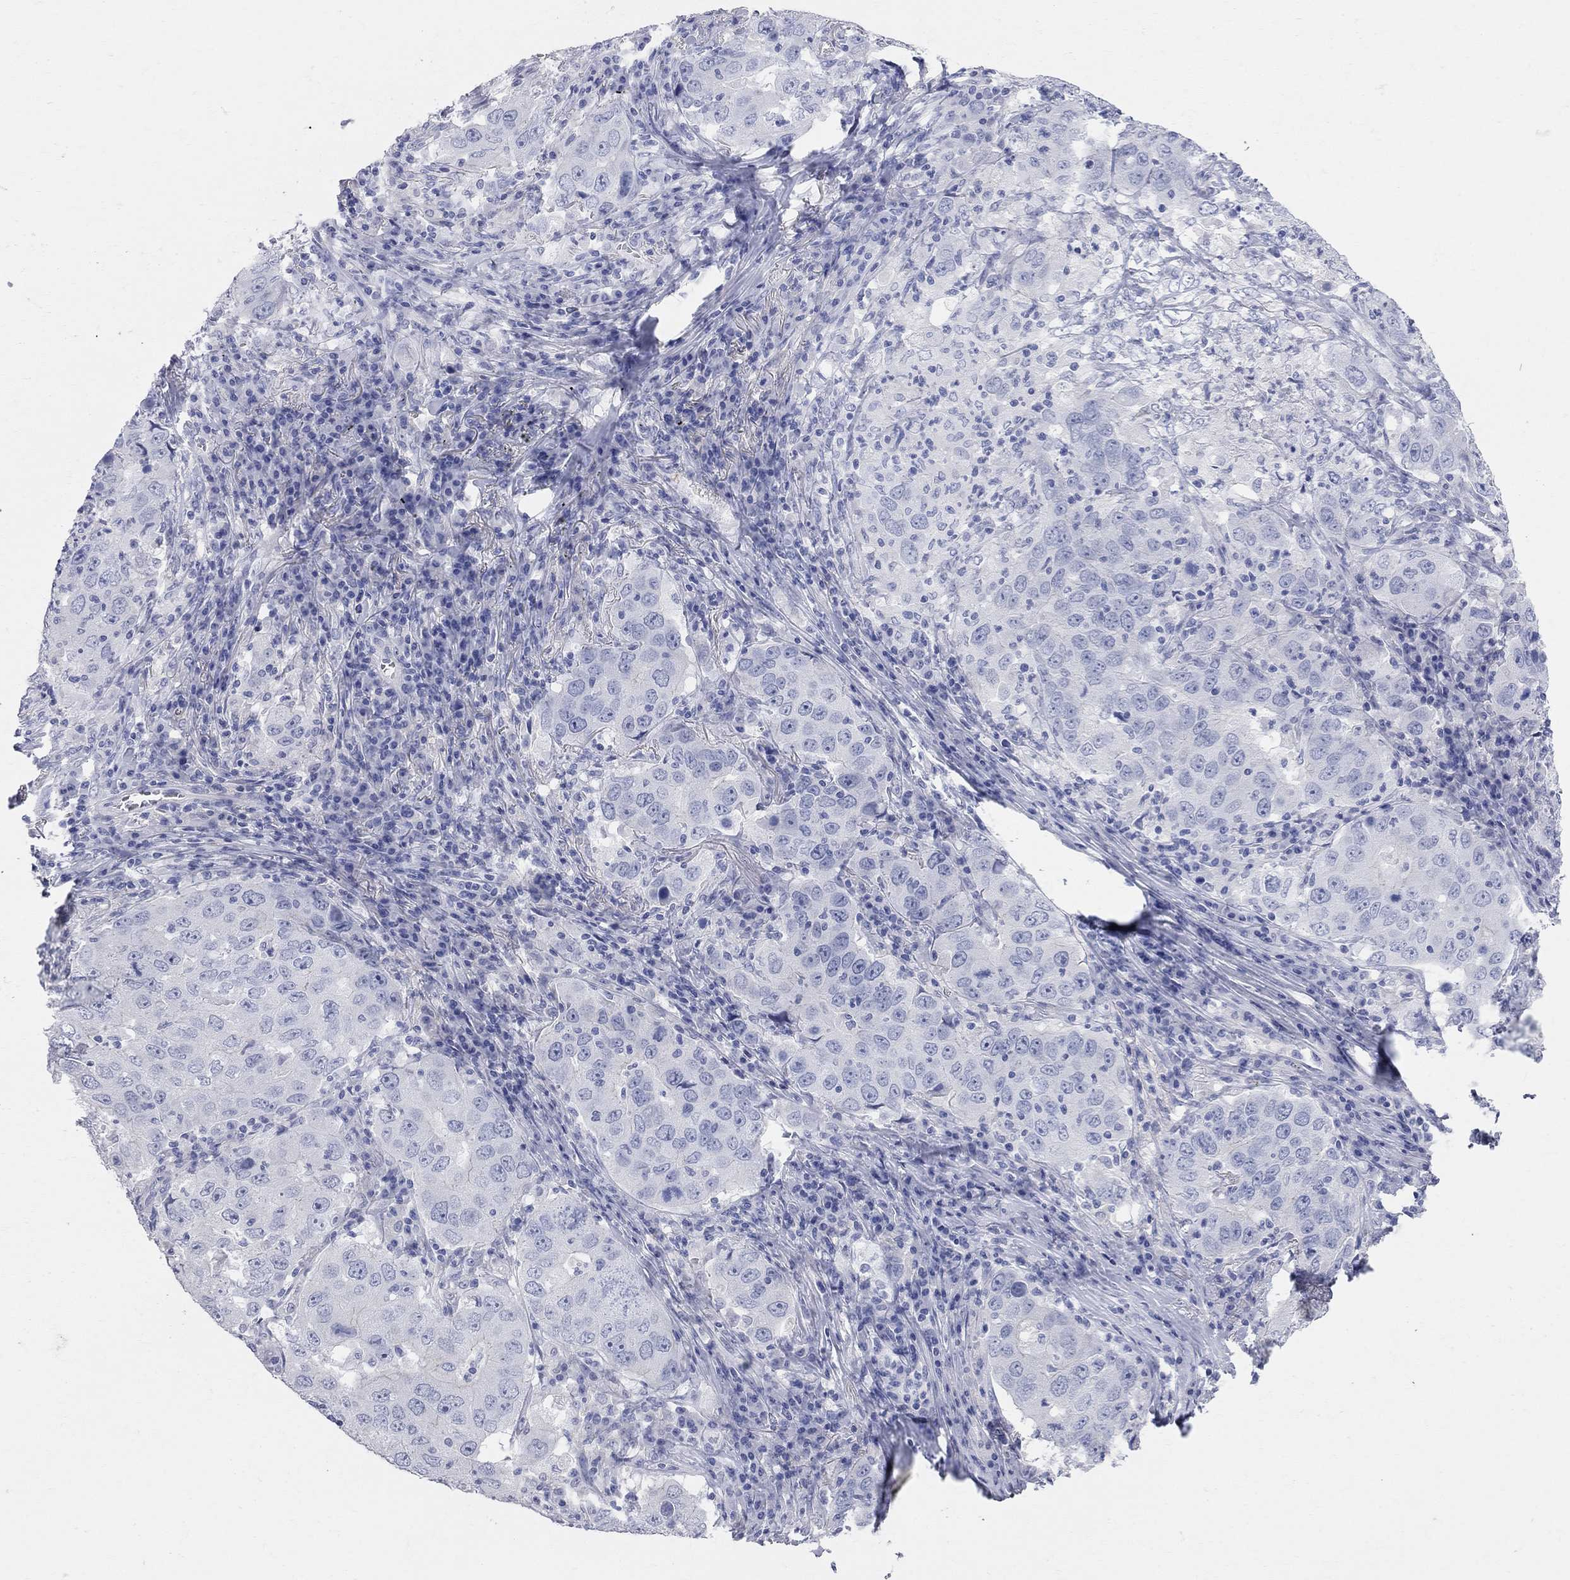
{"staining": {"intensity": "negative", "quantity": "none", "location": "none"}, "tissue": "lung cancer", "cell_type": "Tumor cells", "image_type": "cancer", "snomed": [{"axis": "morphology", "description": "Adenocarcinoma, NOS"}, {"axis": "topography", "description": "Lung"}], "caption": "This is an IHC histopathology image of lung adenocarcinoma. There is no expression in tumor cells.", "gene": "AOX1", "patient": {"sex": "male", "age": 73}}